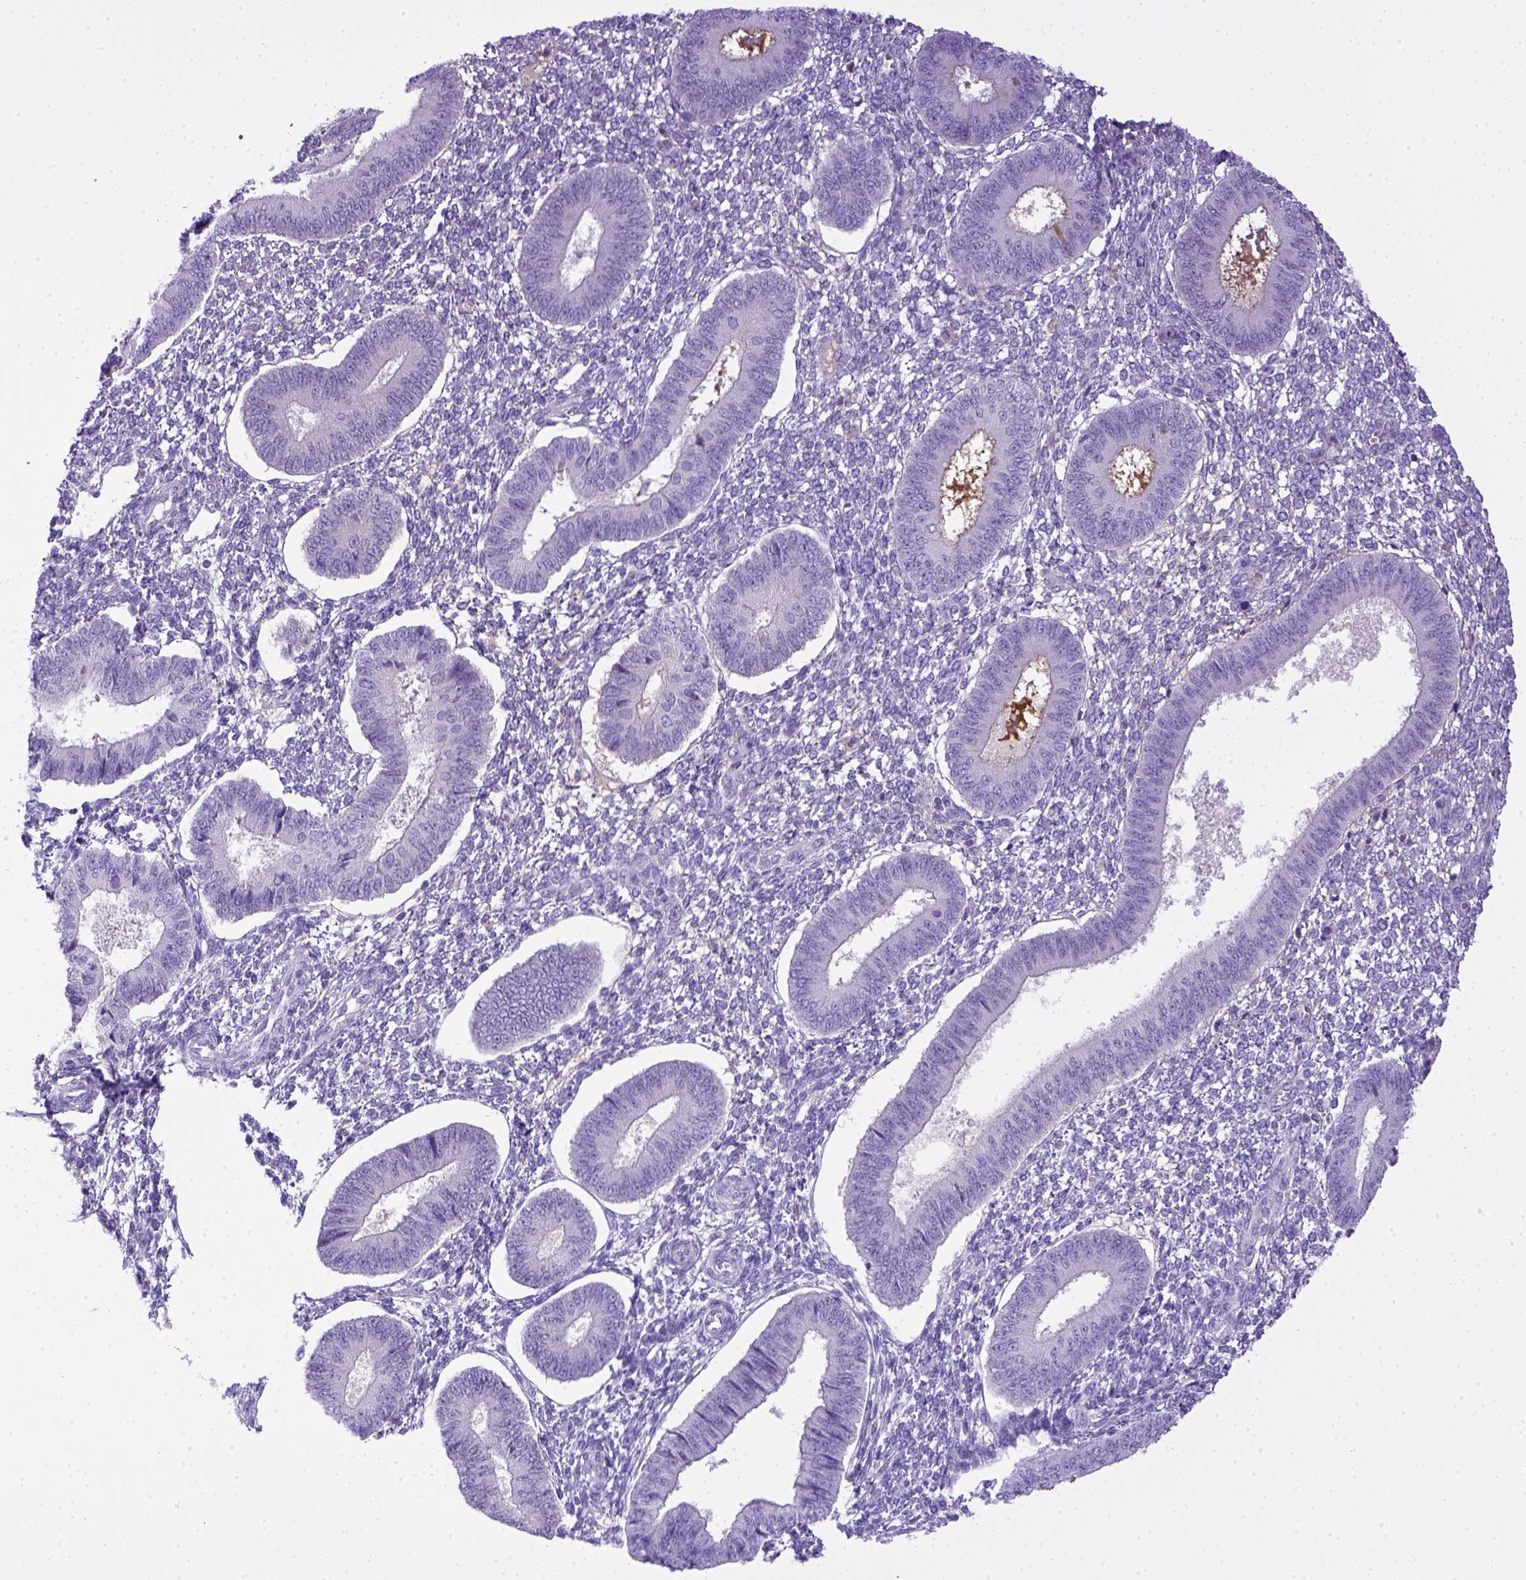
{"staining": {"intensity": "negative", "quantity": "none", "location": "none"}, "tissue": "endometrium", "cell_type": "Cells in endometrial stroma", "image_type": "normal", "snomed": [{"axis": "morphology", "description": "Normal tissue, NOS"}, {"axis": "topography", "description": "Endometrium"}], "caption": "Immunohistochemistry image of benign endometrium: human endometrium stained with DAB exhibits no significant protein staining in cells in endometrial stroma.", "gene": "ITIH4", "patient": {"sex": "female", "age": 42}}